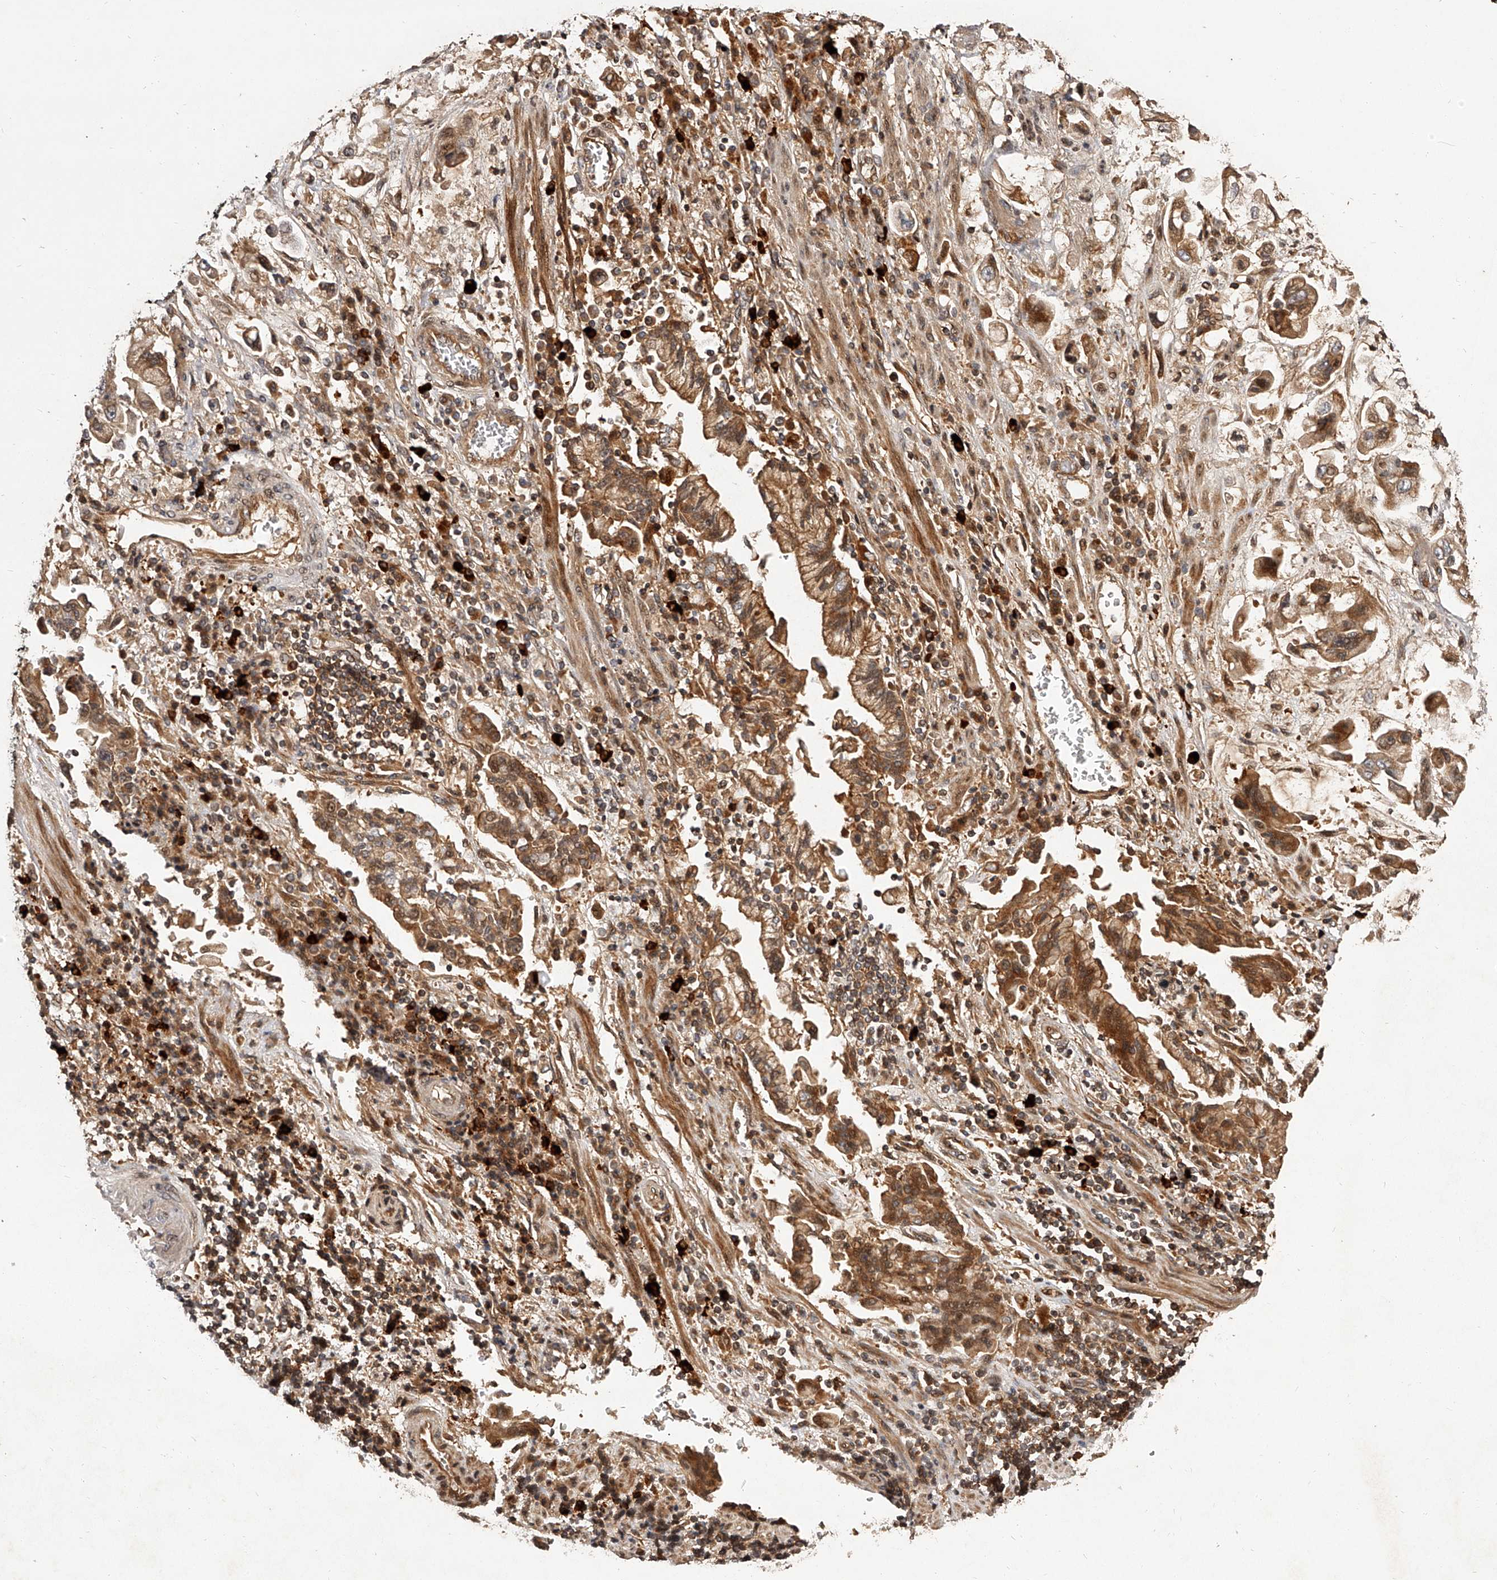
{"staining": {"intensity": "moderate", "quantity": ">75%", "location": "cytoplasmic/membranous"}, "tissue": "stomach cancer", "cell_type": "Tumor cells", "image_type": "cancer", "snomed": [{"axis": "morphology", "description": "Adenocarcinoma, NOS"}, {"axis": "topography", "description": "Stomach"}], "caption": "Immunohistochemical staining of stomach cancer shows moderate cytoplasmic/membranous protein positivity in about >75% of tumor cells.", "gene": "CRYZL1", "patient": {"sex": "male", "age": 62}}